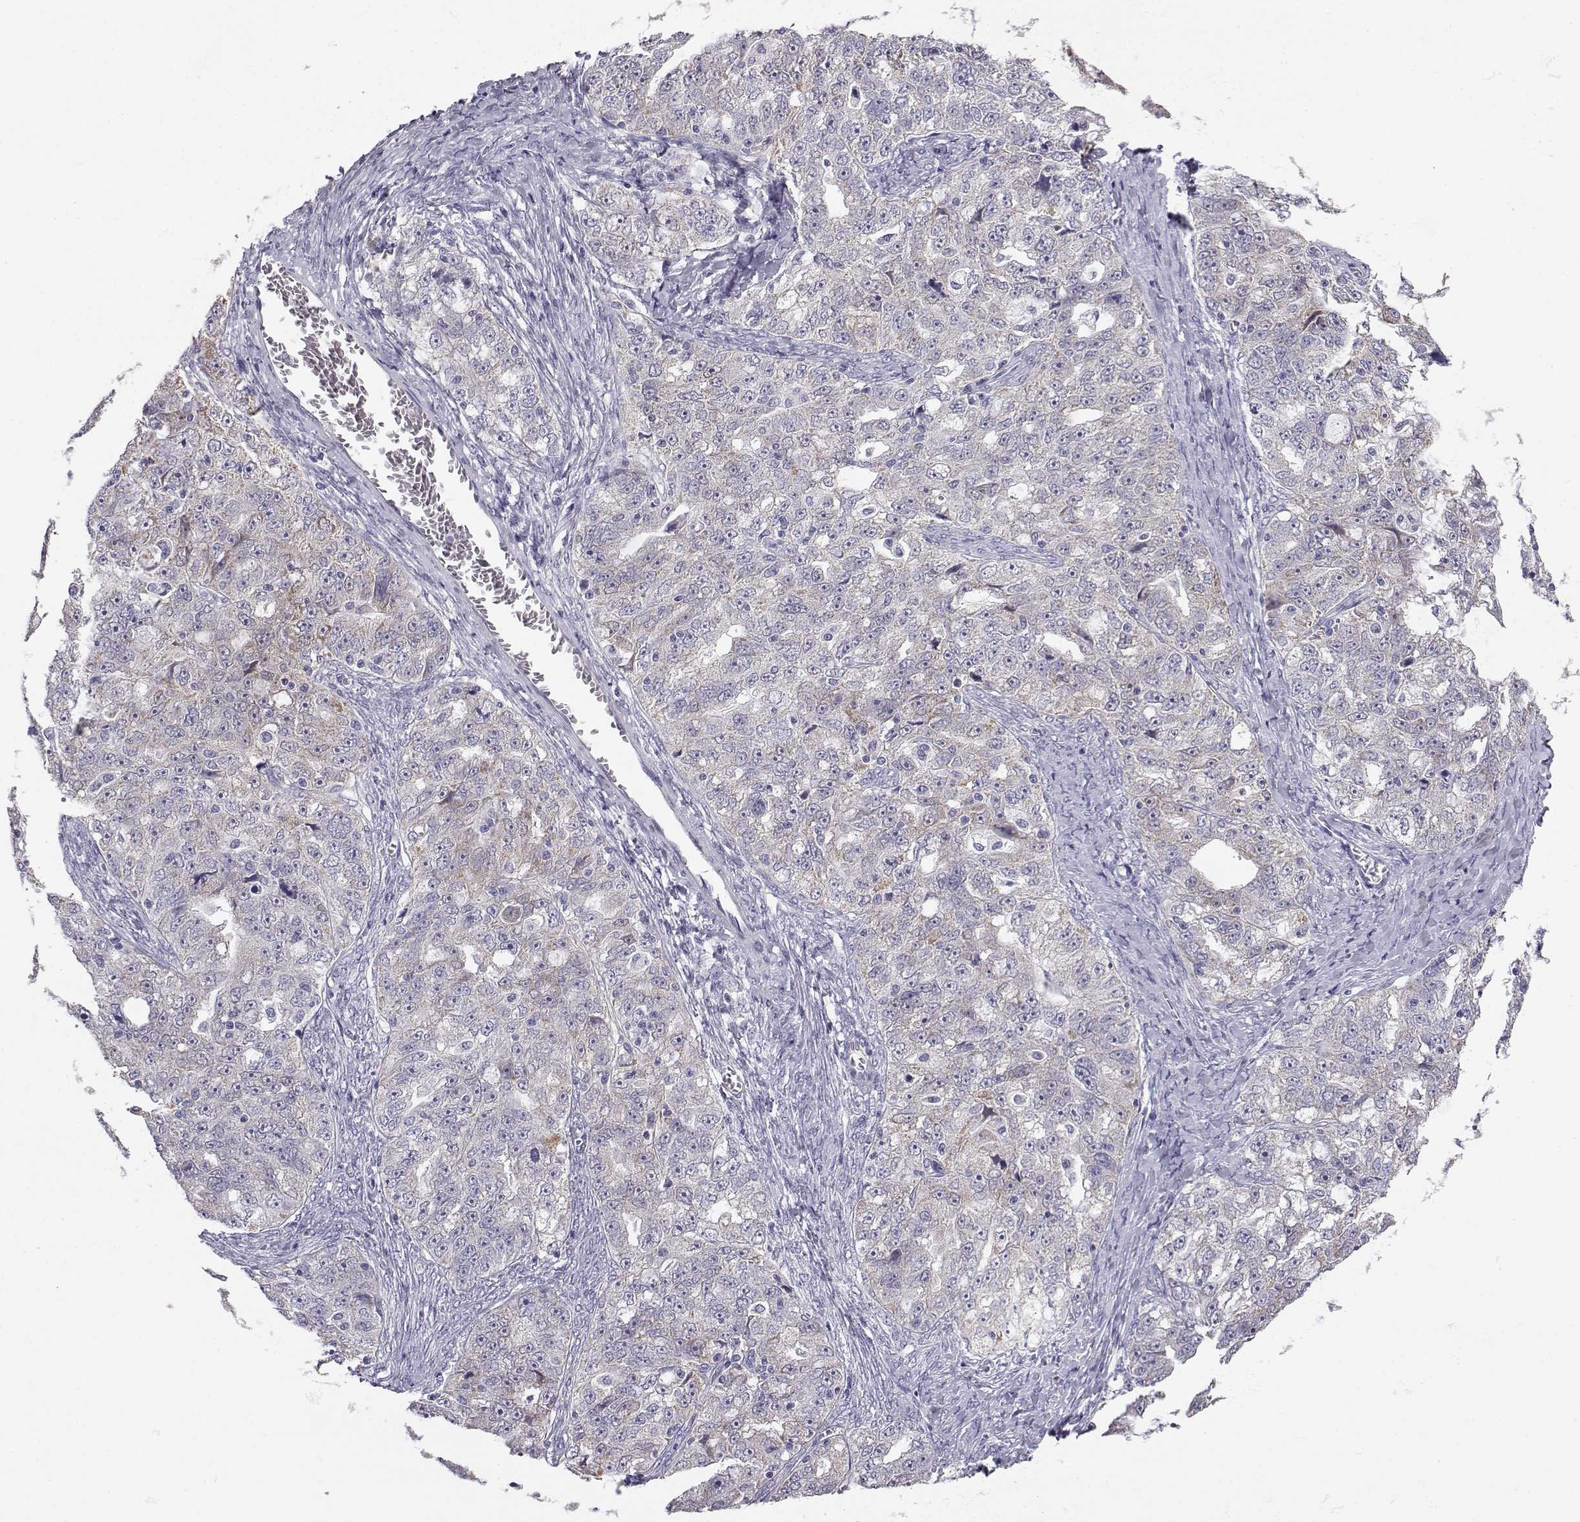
{"staining": {"intensity": "negative", "quantity": "none", "location": "none"}, "tissue": "ovarian cancer", "cell_type": "Tumor cells", "image_type": "cancer", "snomed": [{"axis": "morphology", "description": "Cystadenocarcinoma, serous, NOS"}, {"axis": "topography", "description": "Ovary"}], "caption": "The immunohistochemistry (IHC) image has no significant positivity in tumor cells of ovarian serous cystadenocarcinoma tissue.", "gene": "KCNMB4", "patient": {"sex": "female", "age": 51}}